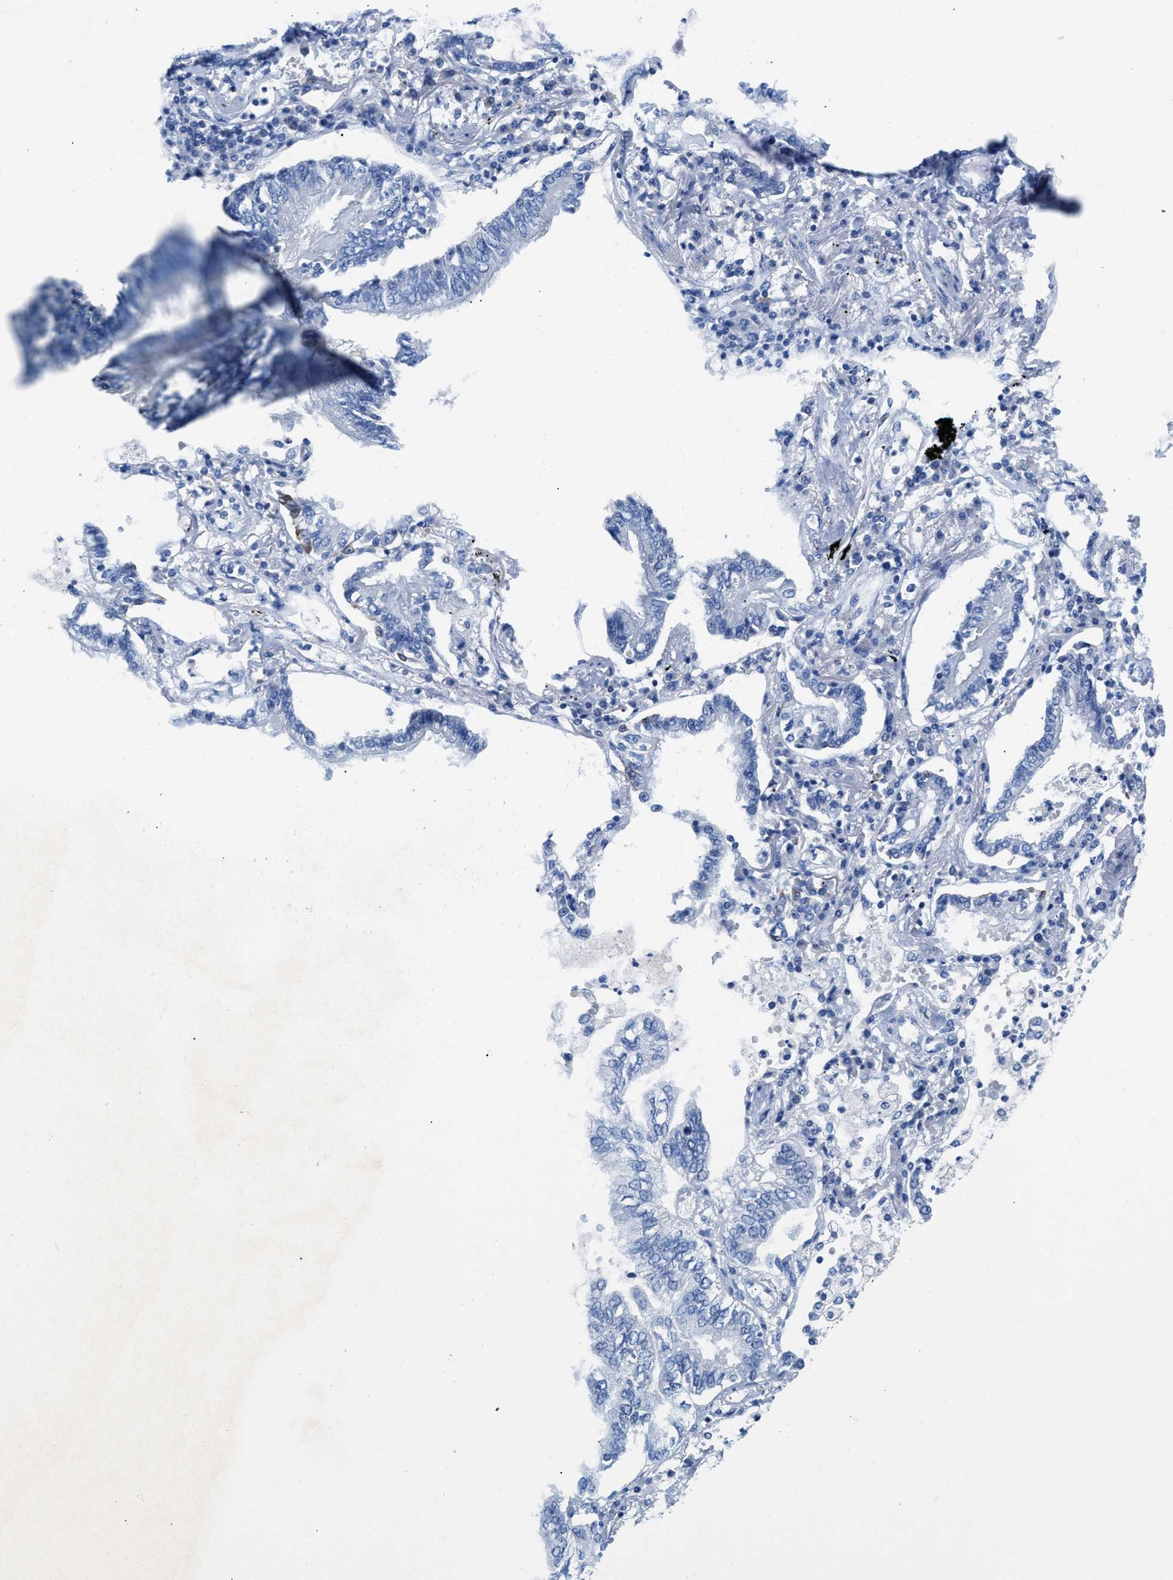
{"staining": {"intensity": "negative", "quantity": "none", "location": "none"}, "tissue": "lung cancer", "cell_type": "Tumor cells", "image_type": "cancer", "snomed": [{"axis": "morphology", "description": "Normal tissue, NOS"}, {"axis": "morphology", "description": "Adenocarcinoma, NOS"}, {"axis": "topography", "description": "Bronchus"}, {"axis": "topography", "description": "Lung"}], "caption": "DAB immunohistochemical staining of lung adenocarcinoma shows no significant expression in tumor cells.", "gene": "SLC10A6", "patient": {"sex": "female", "age": 70}}